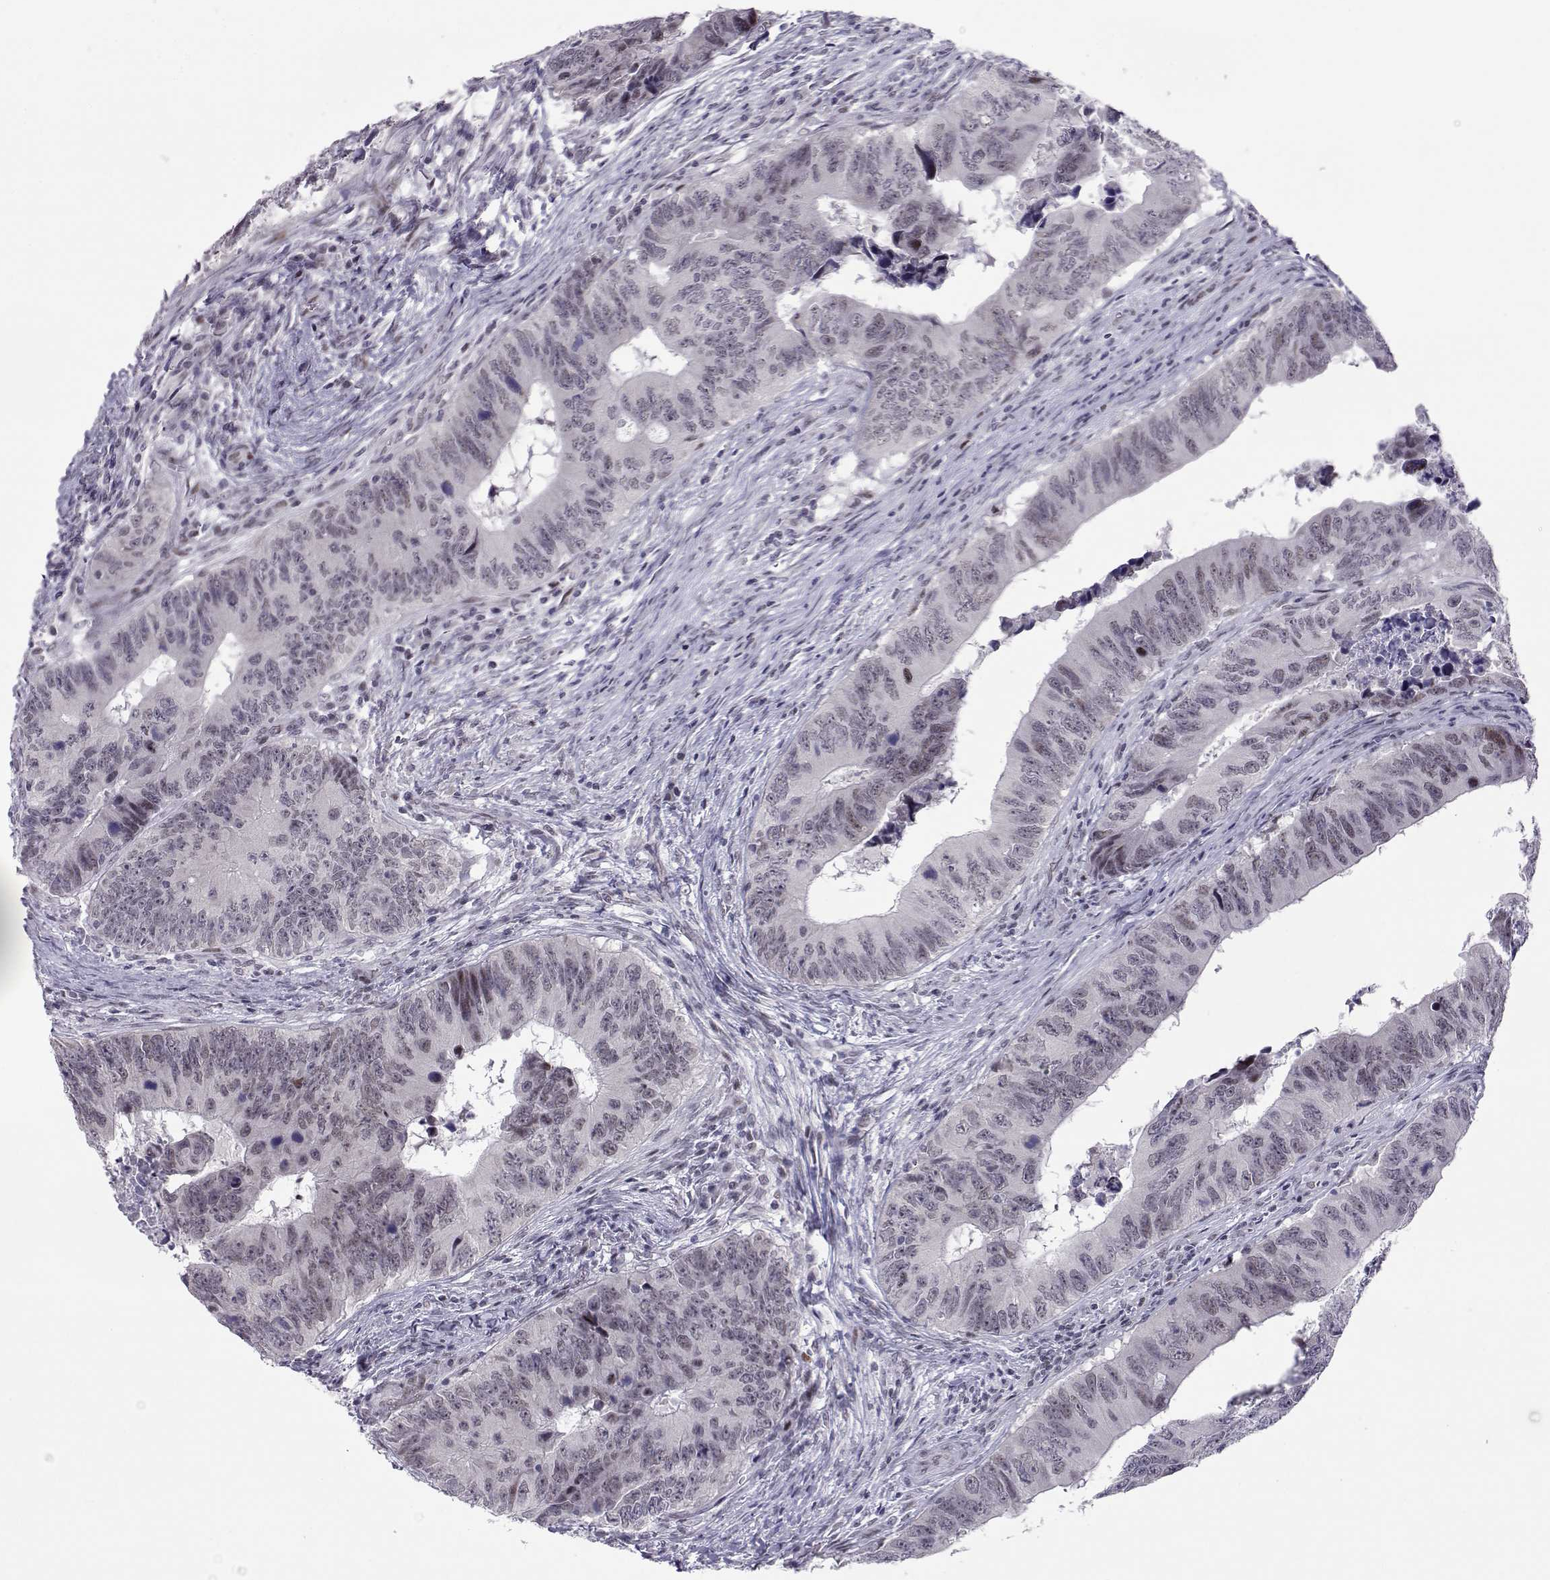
{"staining": {"intensity": "negative", "quantity": "none", "location": "none"}, "tissue": "colorectal cancer", "cell_type": "Tumor cells", "image_type": "cancer", "snomed": [{"axis": "morphology", "description": "Adenocarcinoma, NOS"}, {"axis": "topography", "description": "Colon"}], "caption": "Adenocarcinoma (colorectal) was stained to show a protein in brown. There is no significant positivity in tumor cells.", "gene": "SIX6", "patient": {"sex": "female", "age": 82}}